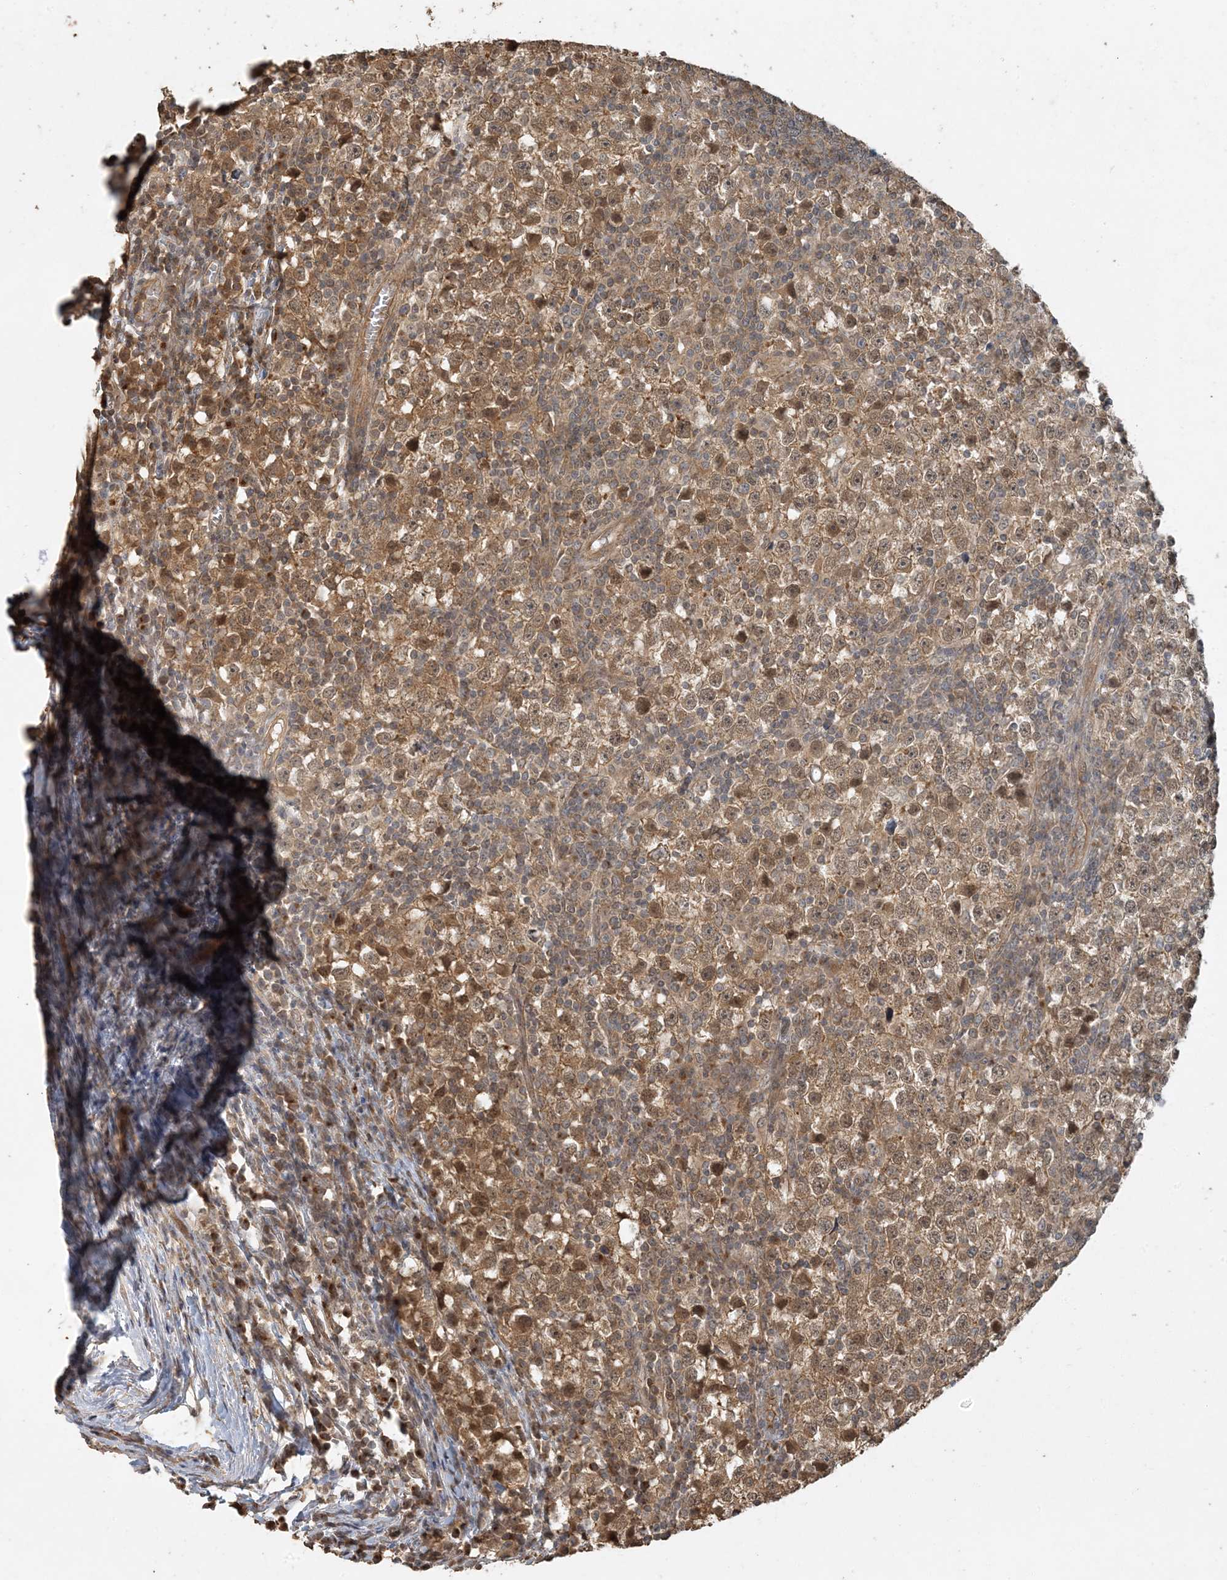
{"staining": {"intensity": "moderate", "quantity": ">75%", "location": "cytoplasmic/membranous"}, "tissue": "testis cancer", "cell_type": "Tumor cells", "image_type": "cancer", "snomed": [{"axis": "morphology", "description": "Seminoma, NOS"}, {"axis": "topography", "description": "Testis"}], "caption": "This photomicrograph demonstrates IHC staining of testis cancer (seminoma), with medium moderate cytoplasmic/membranous staining in about >75% of tumor cells.", "gene": "AK9", "patient": {"sex": "male", "age": 65}}